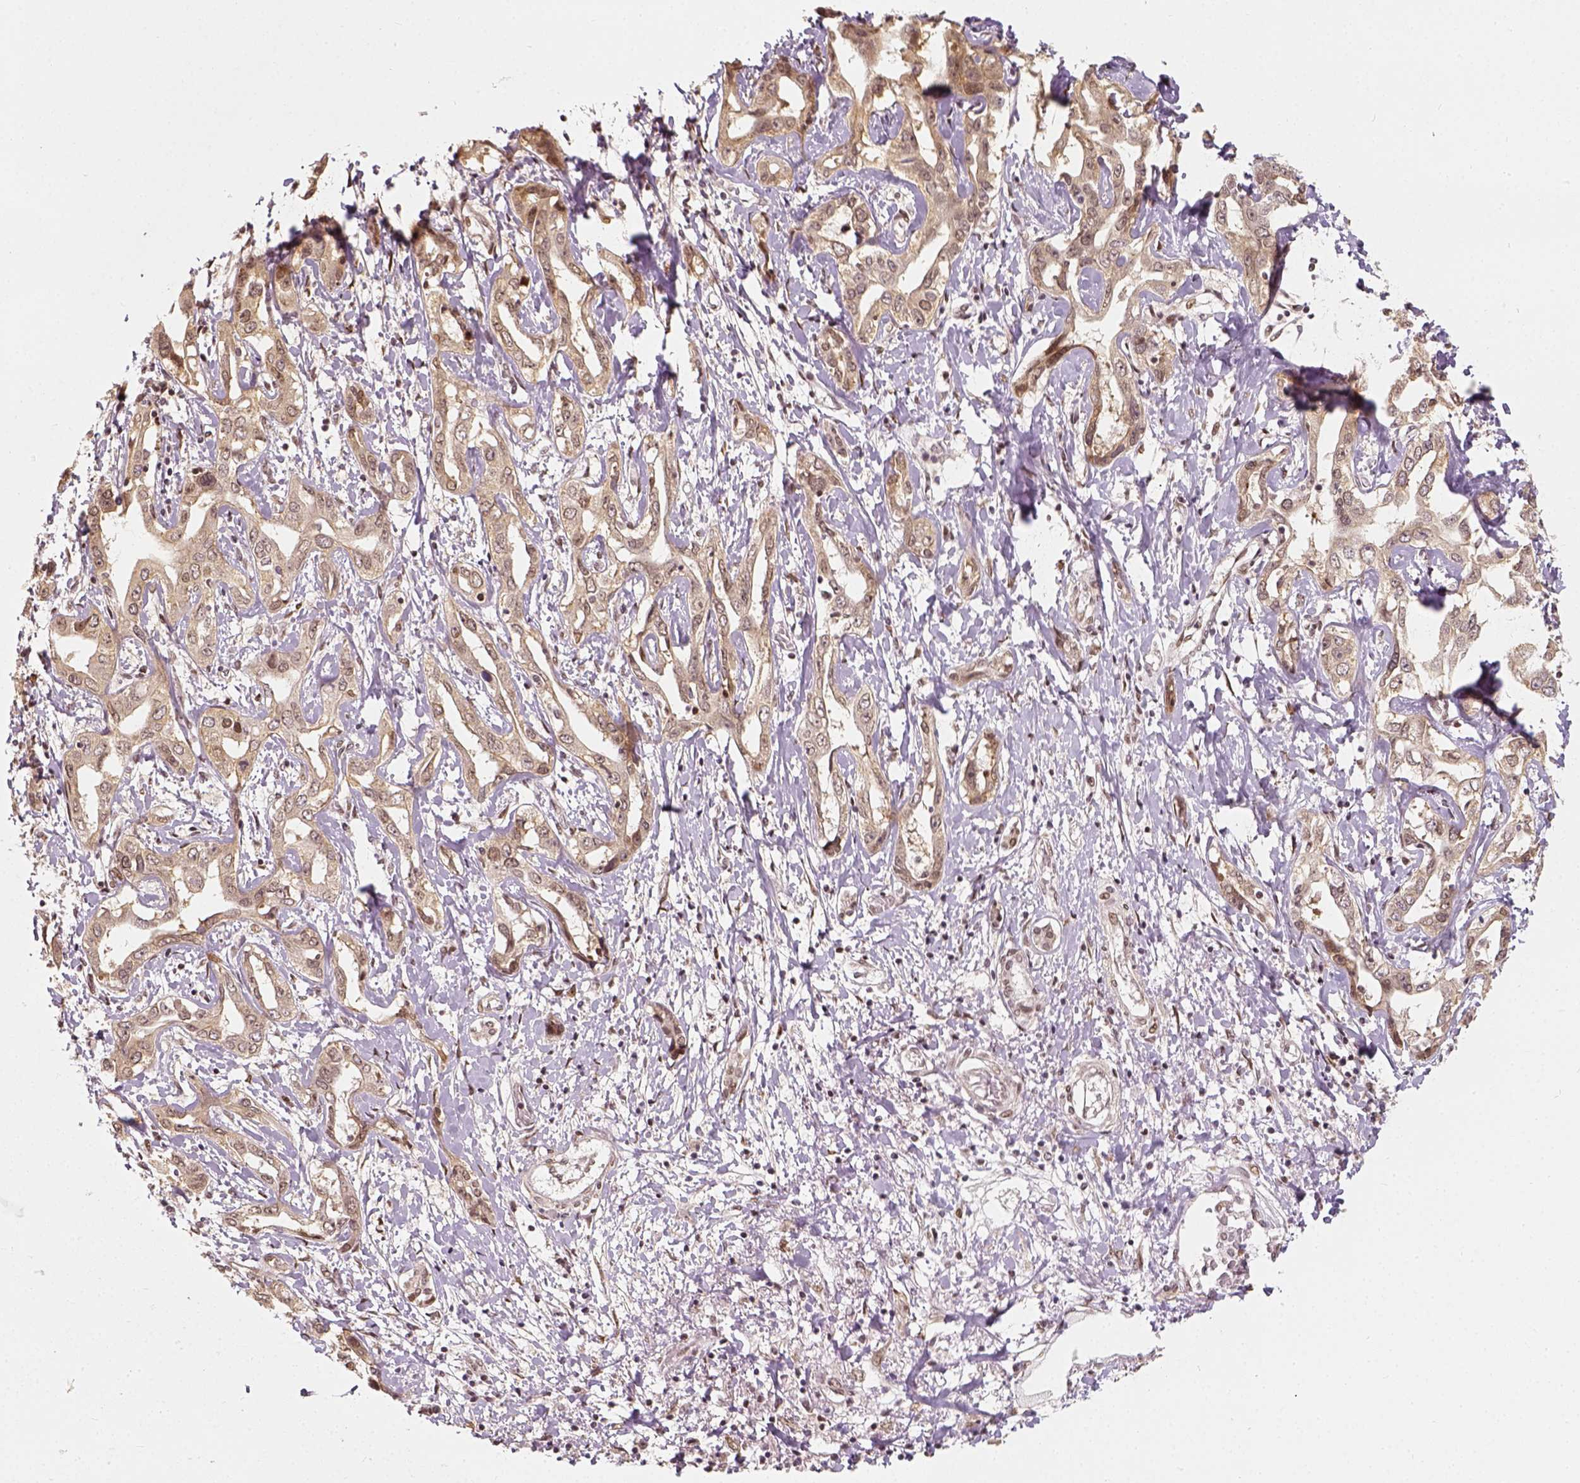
{"staining": {"intensity": "weak", "quantity": ">75%", "location": "cytoplasmic/membranous"}, "tissue": "liver cancer", "cell_type": "Tumor cells", "image_type": "cancer", "snomed": [{"axis": "morphology", "description": "Cholangiocarcinoma"}, {"axis": "topography", "description": "Liver"}], "caption": "High-power microscopy captured an IHC image of liver cancer, revealing weak cytoplasmic/membranous staining in about >75% of tumor cells. (DAB (3,3'-diaminobenzidine) = brown stain, brightfield microscopy at high magnification).", "gene": "ZMAT3", "patient": {"sex": "male", "age": 59}}